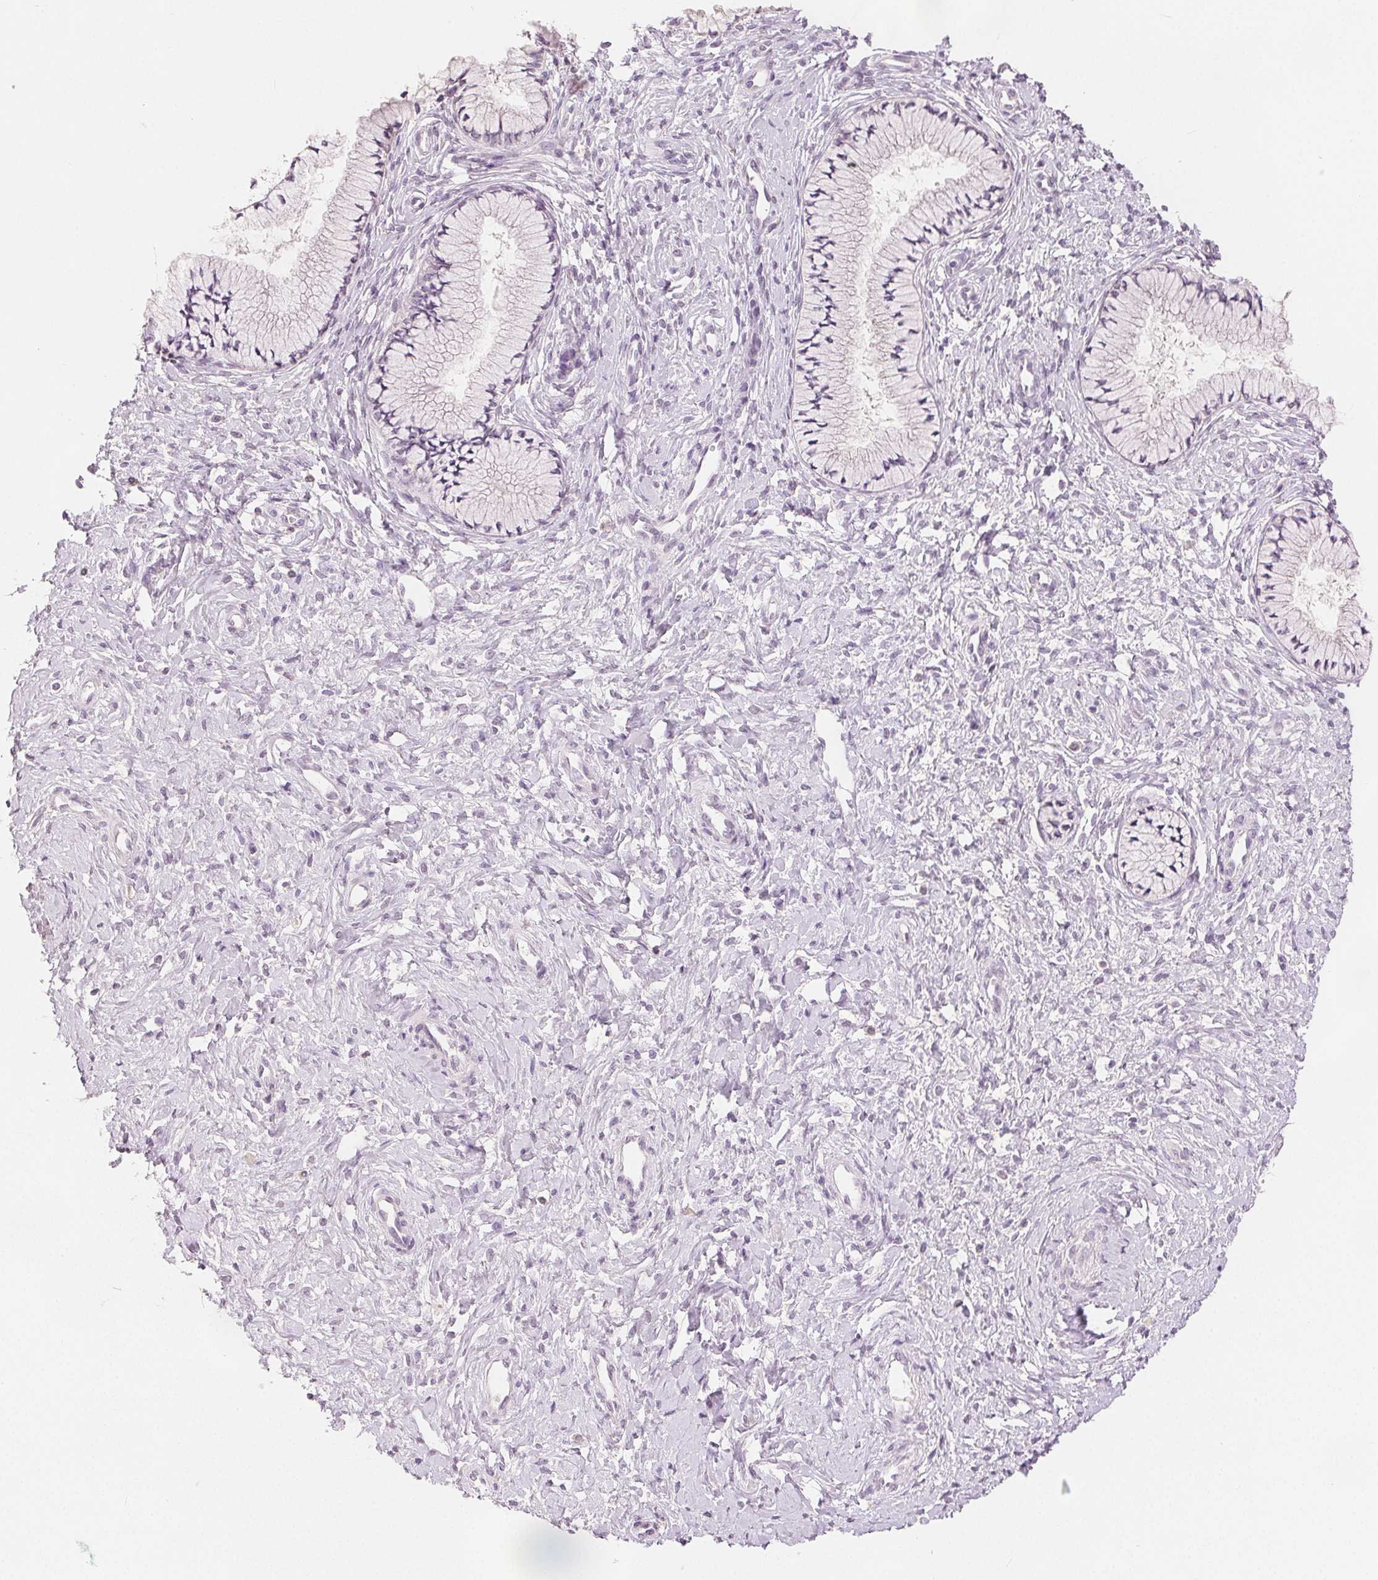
{"staining": {"intensity": "negative", "quantity": "none", "location": "none"}, "tissue": "cervix", "cell_type": "Glandular cells", "image_type": "normal", "snomed": [{"axis": "morphology", "description": "Normal tissue, NOS"}, {"axis": "topography", "description": "Cervix"}], "caption": "Cervix was stained to show a protein in brown. There is no significant expression in glandular cells. Brightfield microscopy of IHC stained with DAB (brown) and hematoxylin (blue), captured at high magnification.", "gene": "CA12", "patient": {"sex": "female", "age": 37}}